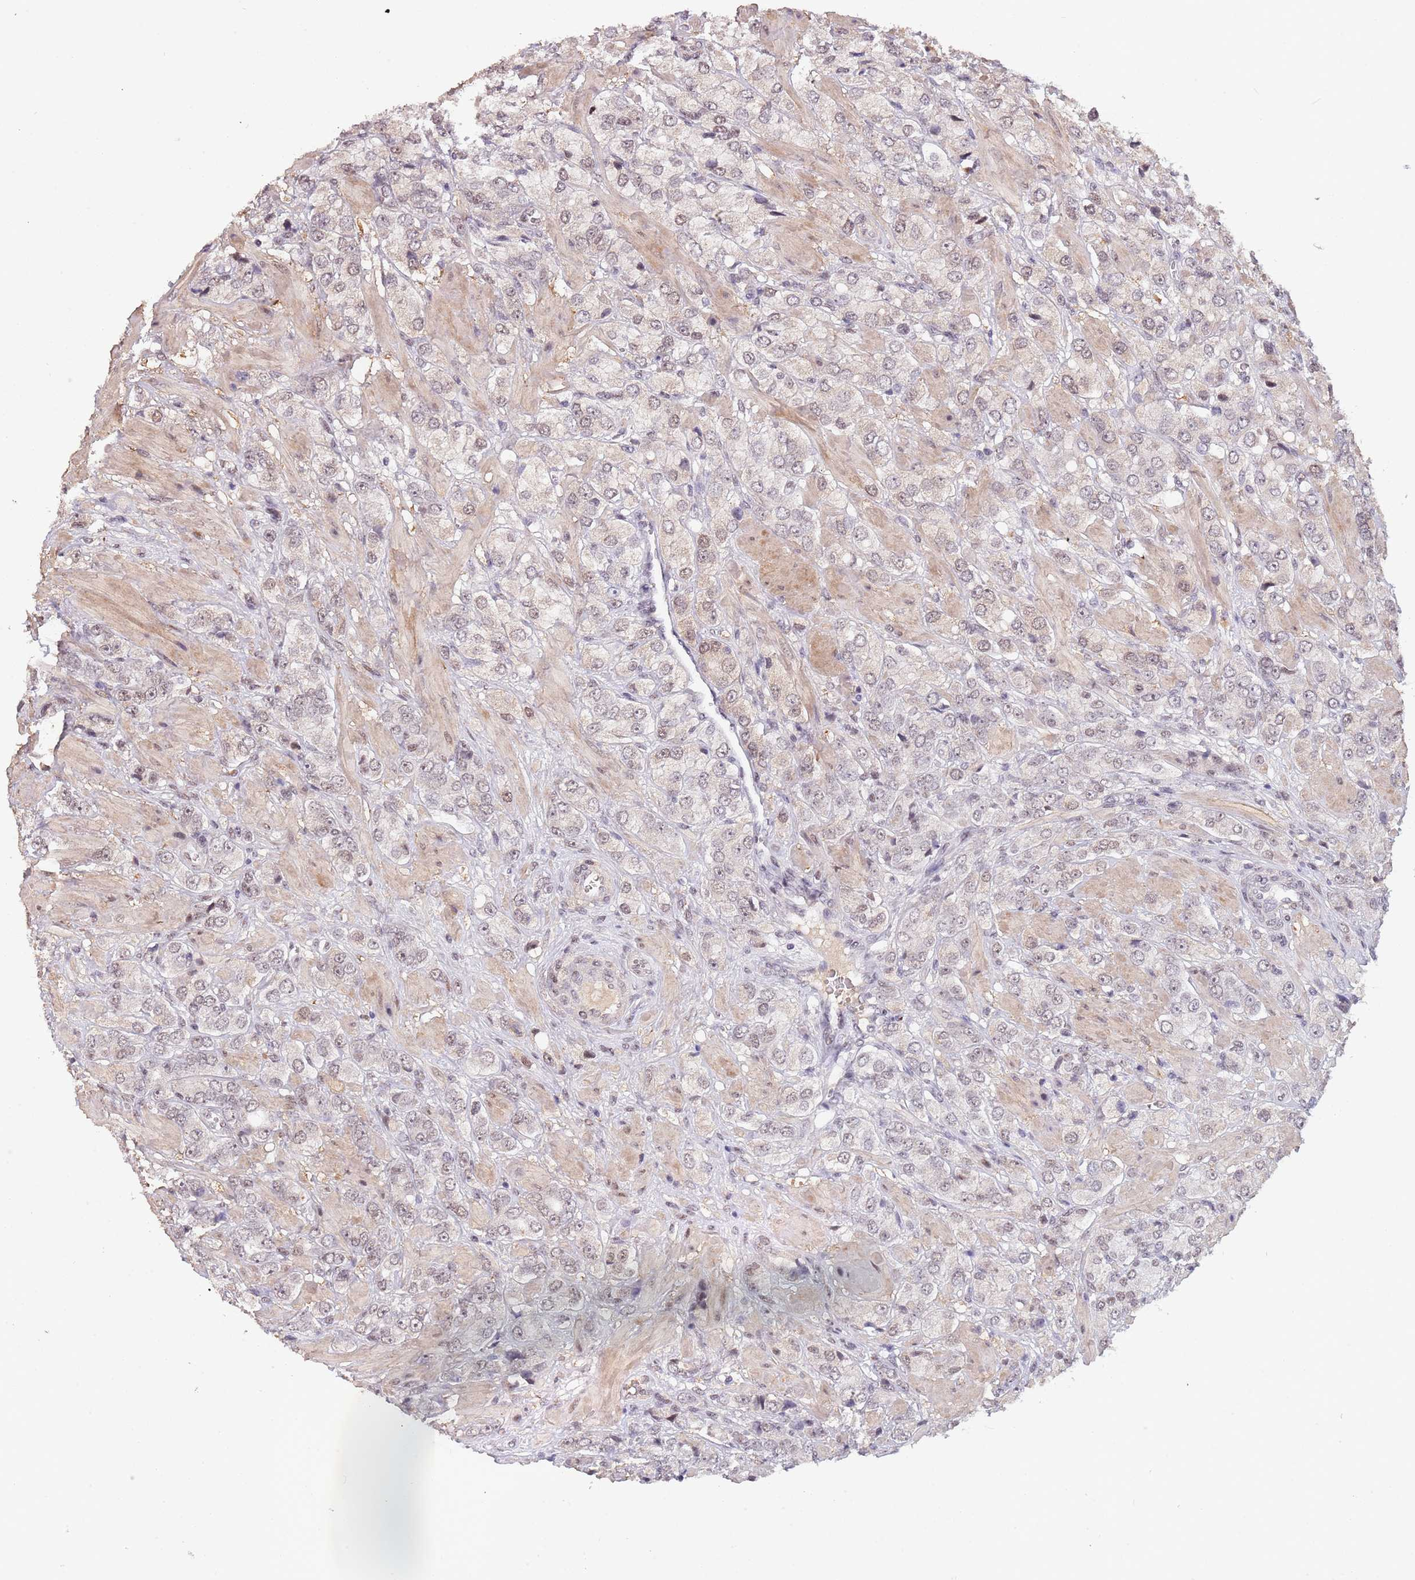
{"staining": {"intensity": "moderate", "quantity": "25%-75%", "location": "nuclear"}, "tissue": "prostate cancer", "cell_type": "Tumor cells", "image_type": "cancer", "snomed": [{"axis": "morphology", "description": "Adenocarcinoma, High grade"}, {"axis": "topography", "description": "Prostate and seminal vesicle, NOS"}], "caption": "The photomicrograph reveals staining of prostate cancer, revealing moderate nuclear protein positivity (brown color) within tumor cells.", "gene": "CIZ1", "patient": {"sex": "male", "age": 64}}